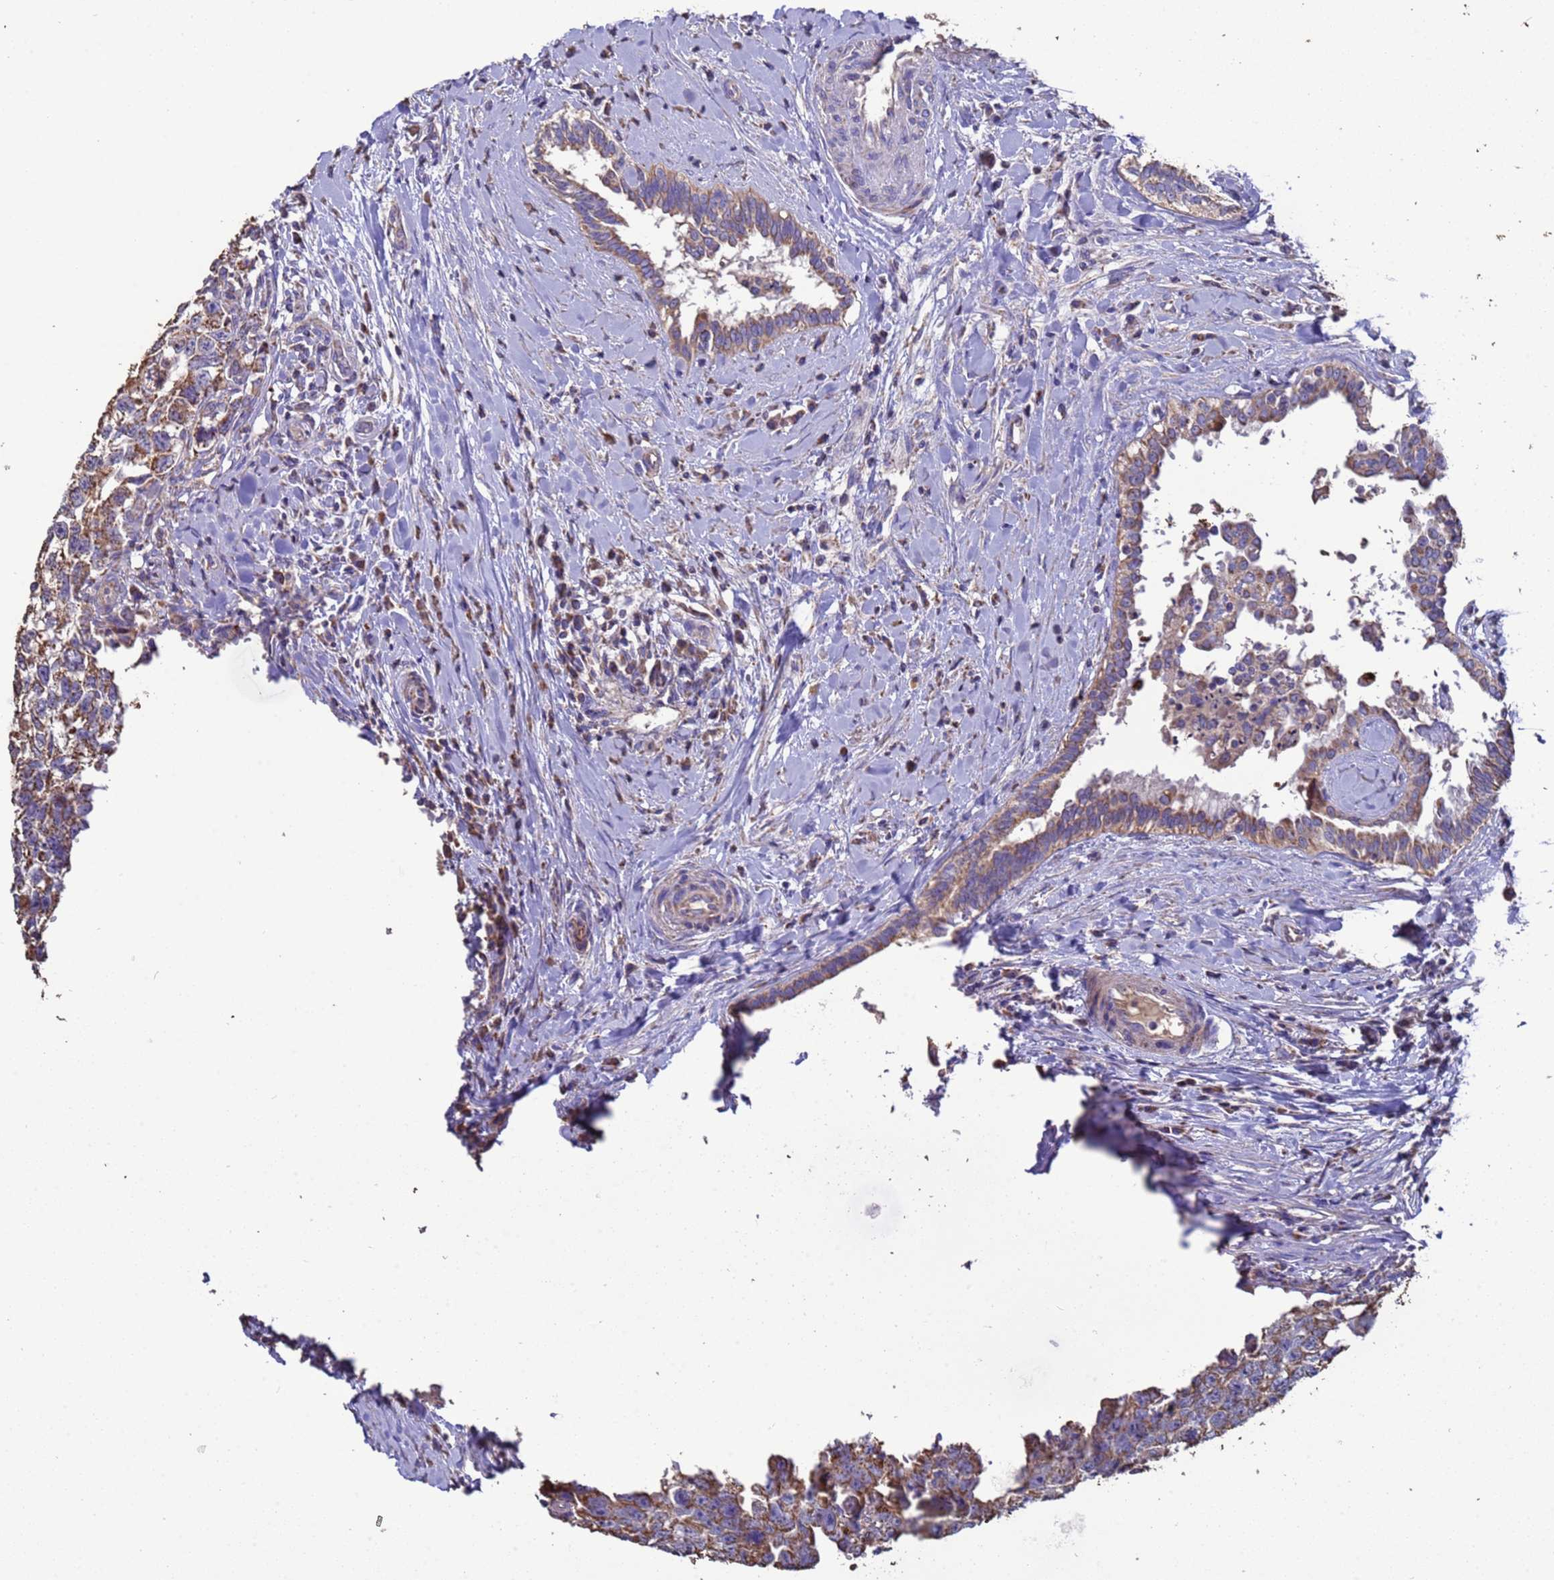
{"staining": {"intensity": "moderate", "quantity": ">75%", "location": "cytoplasmic/membranous"}, "tissue": "testis cancer", "cell_type": "Tumor cells", "image_type": "cancer", "snomed": [{"axis": "morphology", "description": "Seminoma, NOS"}, {"axis": "morphology", "description": "Carcinoma, Embryonal, NOS"}, {"axis": "topography", "description": "Testis"}], "caption": "Brown immunohistochemical staining in testis embryonal carcinoma reveals moderate cytoplasmic/membranous expression in approximately >75% of tumor cells. (DAB (3,3'-diaminobenzidine) IHC, brown staining for protein, blue staining for nuclei).", "gene": "ZNFX1", "patient": {"sex": "male", "age": 29}}